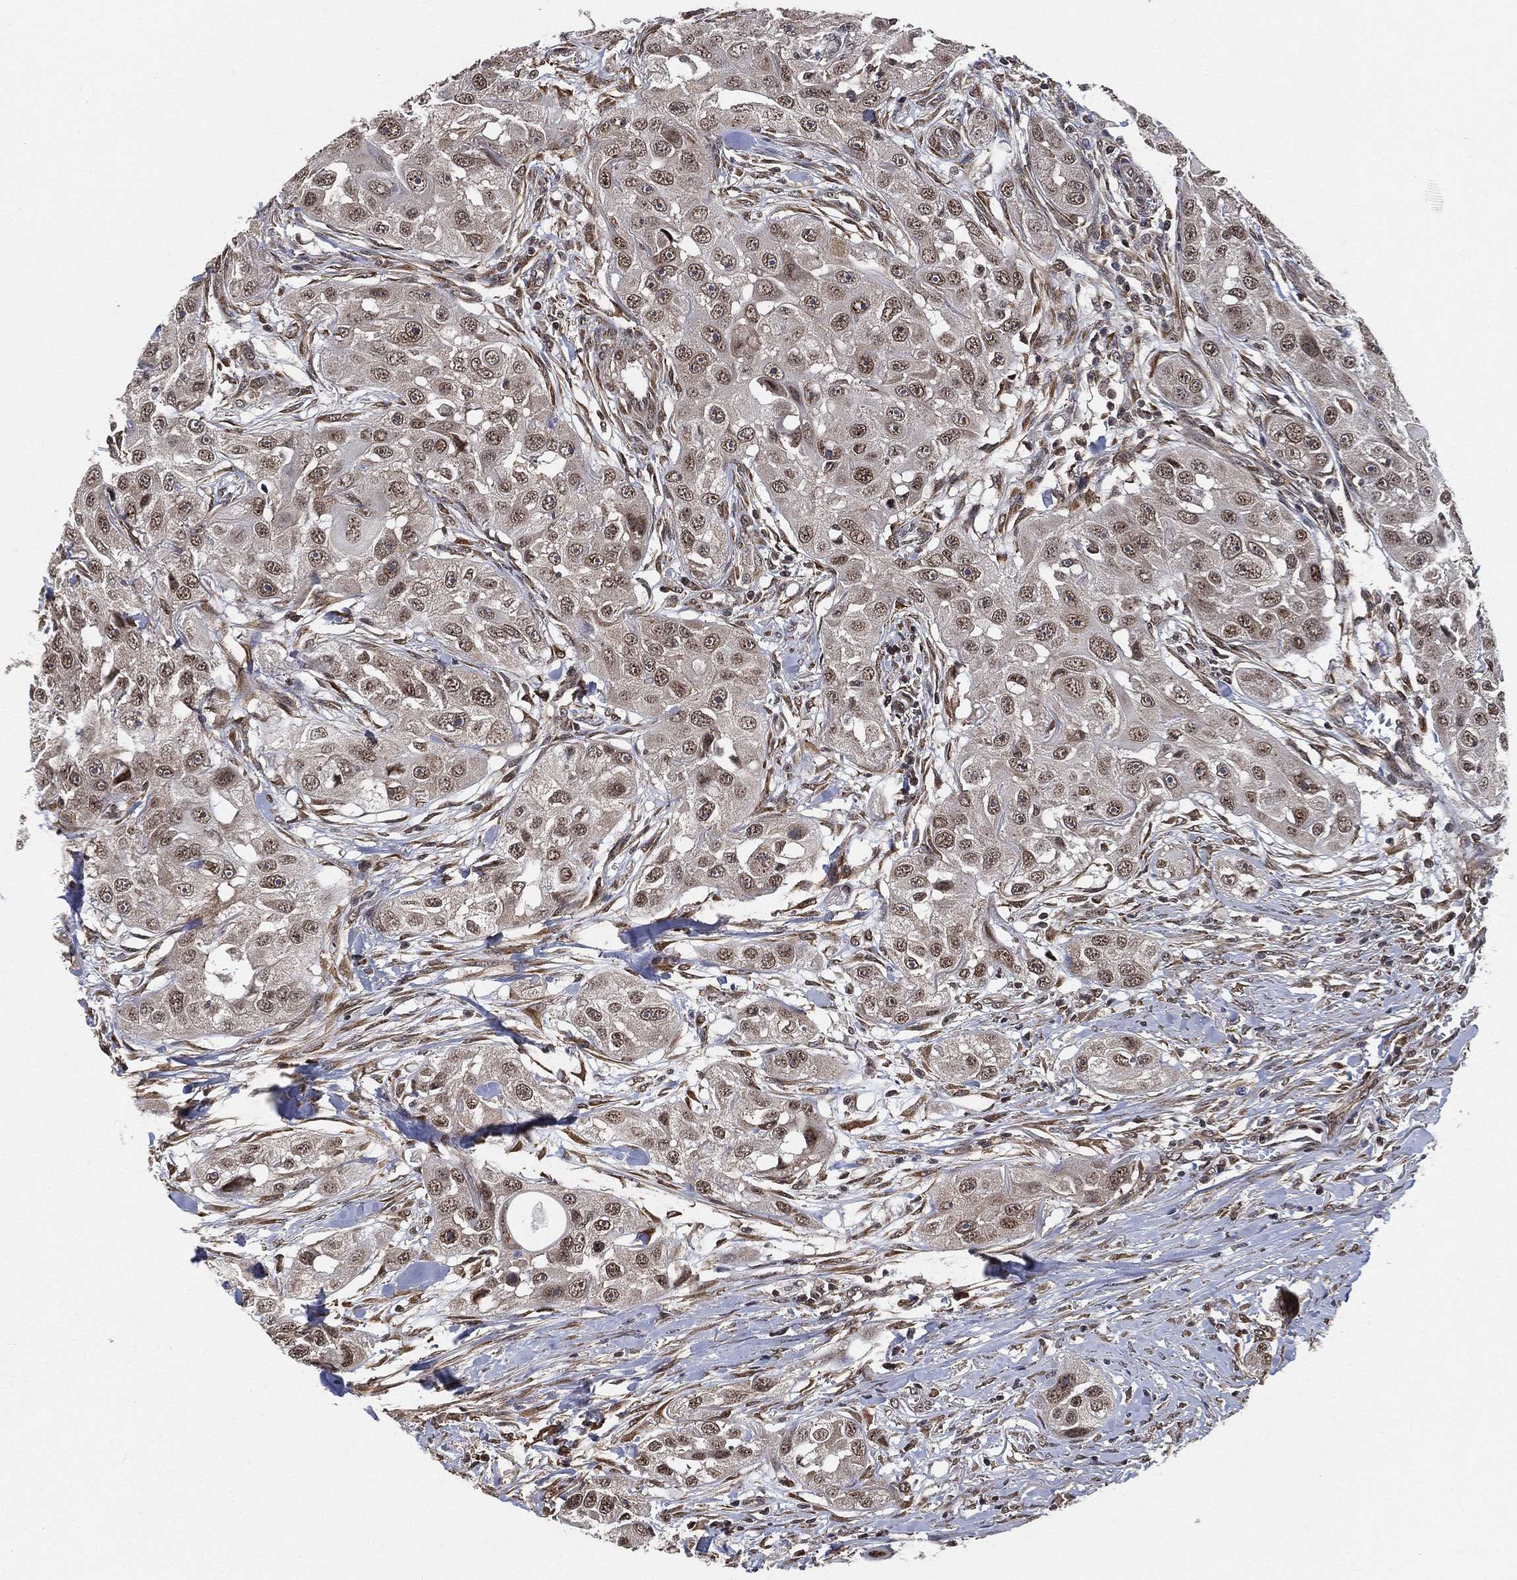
{"staining": {"intensity": "moderate", "quantity": "25%-75%", "location": "nuclear"}, "tissue": "head and neck cancer", "cell_type": "Tumor cells", "image_type": "cancer", "snomed": [{"axis": "morphology", "description": "Squamous cell carcinoma, NOS"}, {"axis": "topography", "description": "Head-Neck"}], "caption": "Moderate nuclear expression for a protein is seen in about 25%-75% of tumor cells of head and neck squamous cell carcinoma using IHC.", "gene": "RSRC2", "patient": {"sex": "male", "age": 51}}